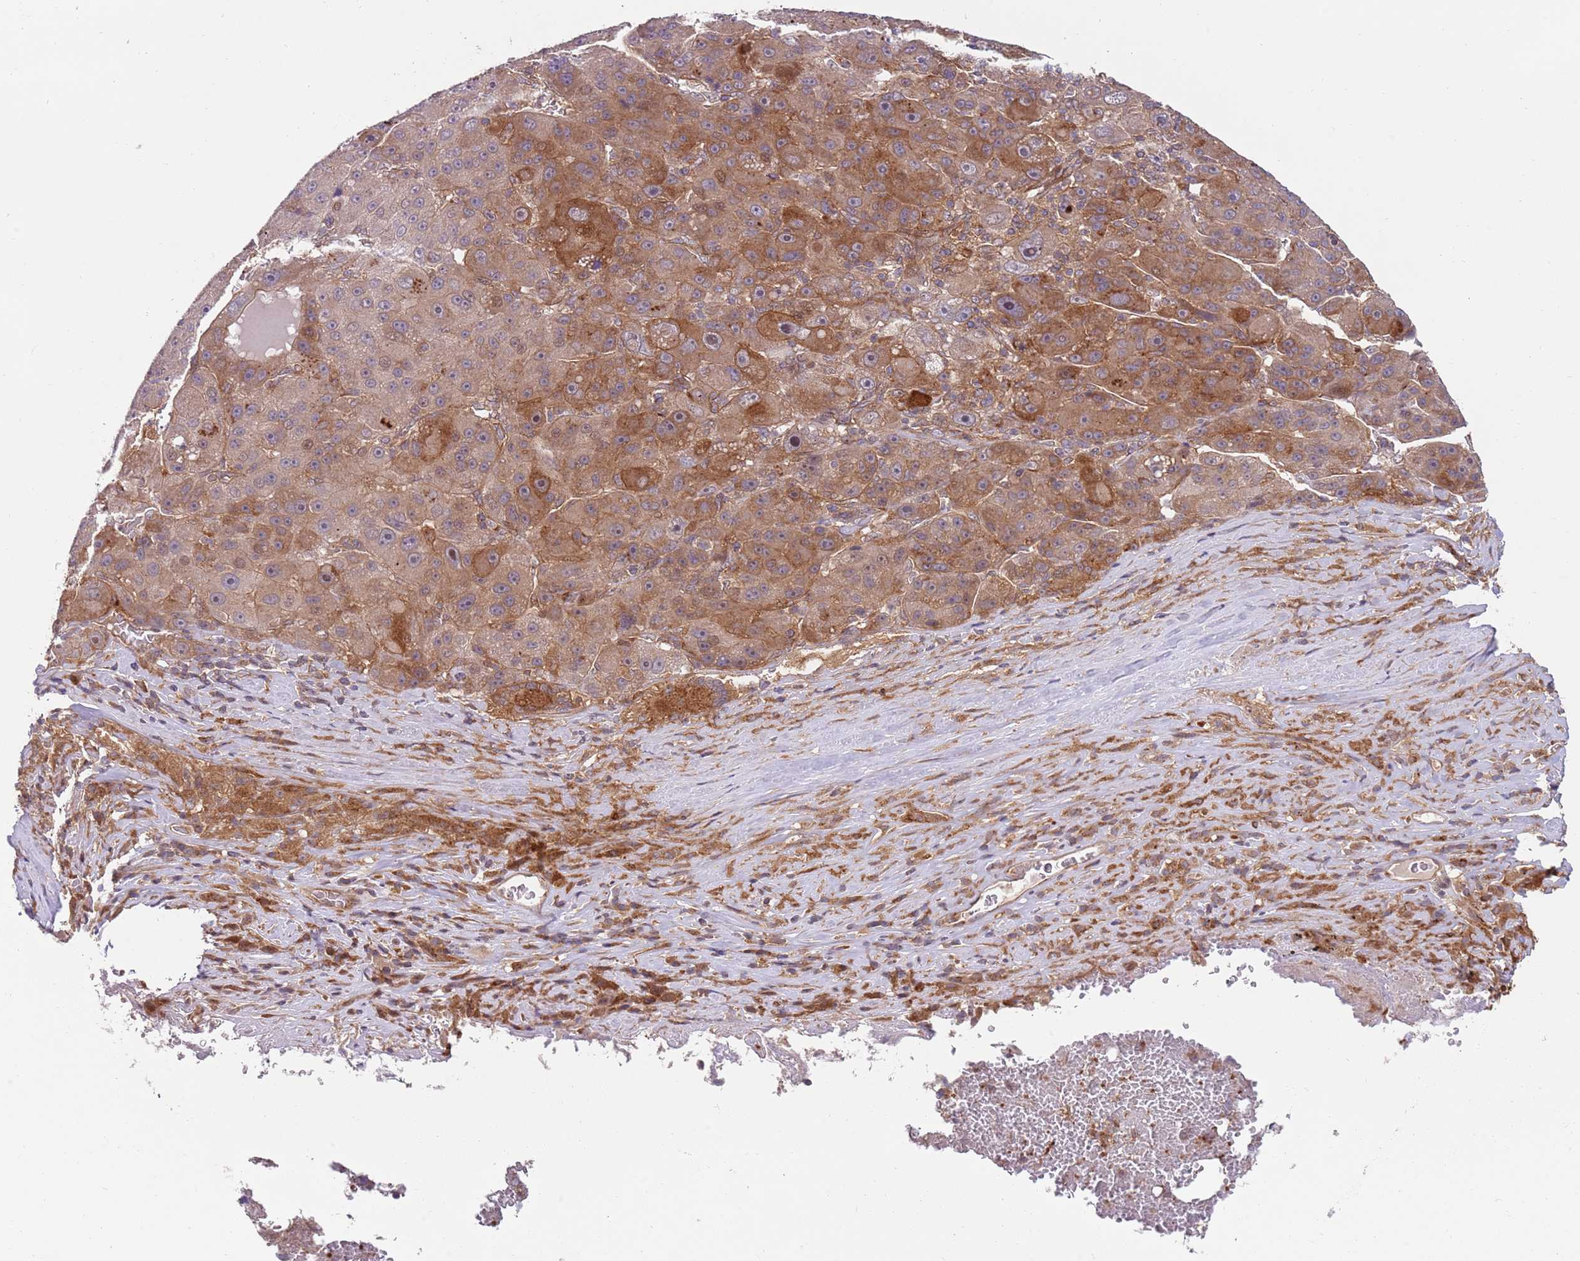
{"staining": {"intensity": "moderate", "quantity": "25%-75%", "location": "cytoplasmic/membranous,nuclear"}, "tissue": "liver cancer", "cell_type": "Tumor cells", "image_type": "cancer", "snomed": [{"axis": "morphology", "description": "Carcinoma, Hepatocellular, NOS"}, {"axis": "topography", "description": "Liver"}], "caption": "The histopathology image shows immunohistochemical staining of liver cancer. There is moderate cytoplasmic/membranous and nuclear expression is identified in about 25%-75% of tumor cells. (IHC, brightfield microscopy, high magnification).", "gene": "GGA1", "patient": {"sex": "male", "age": 76}}